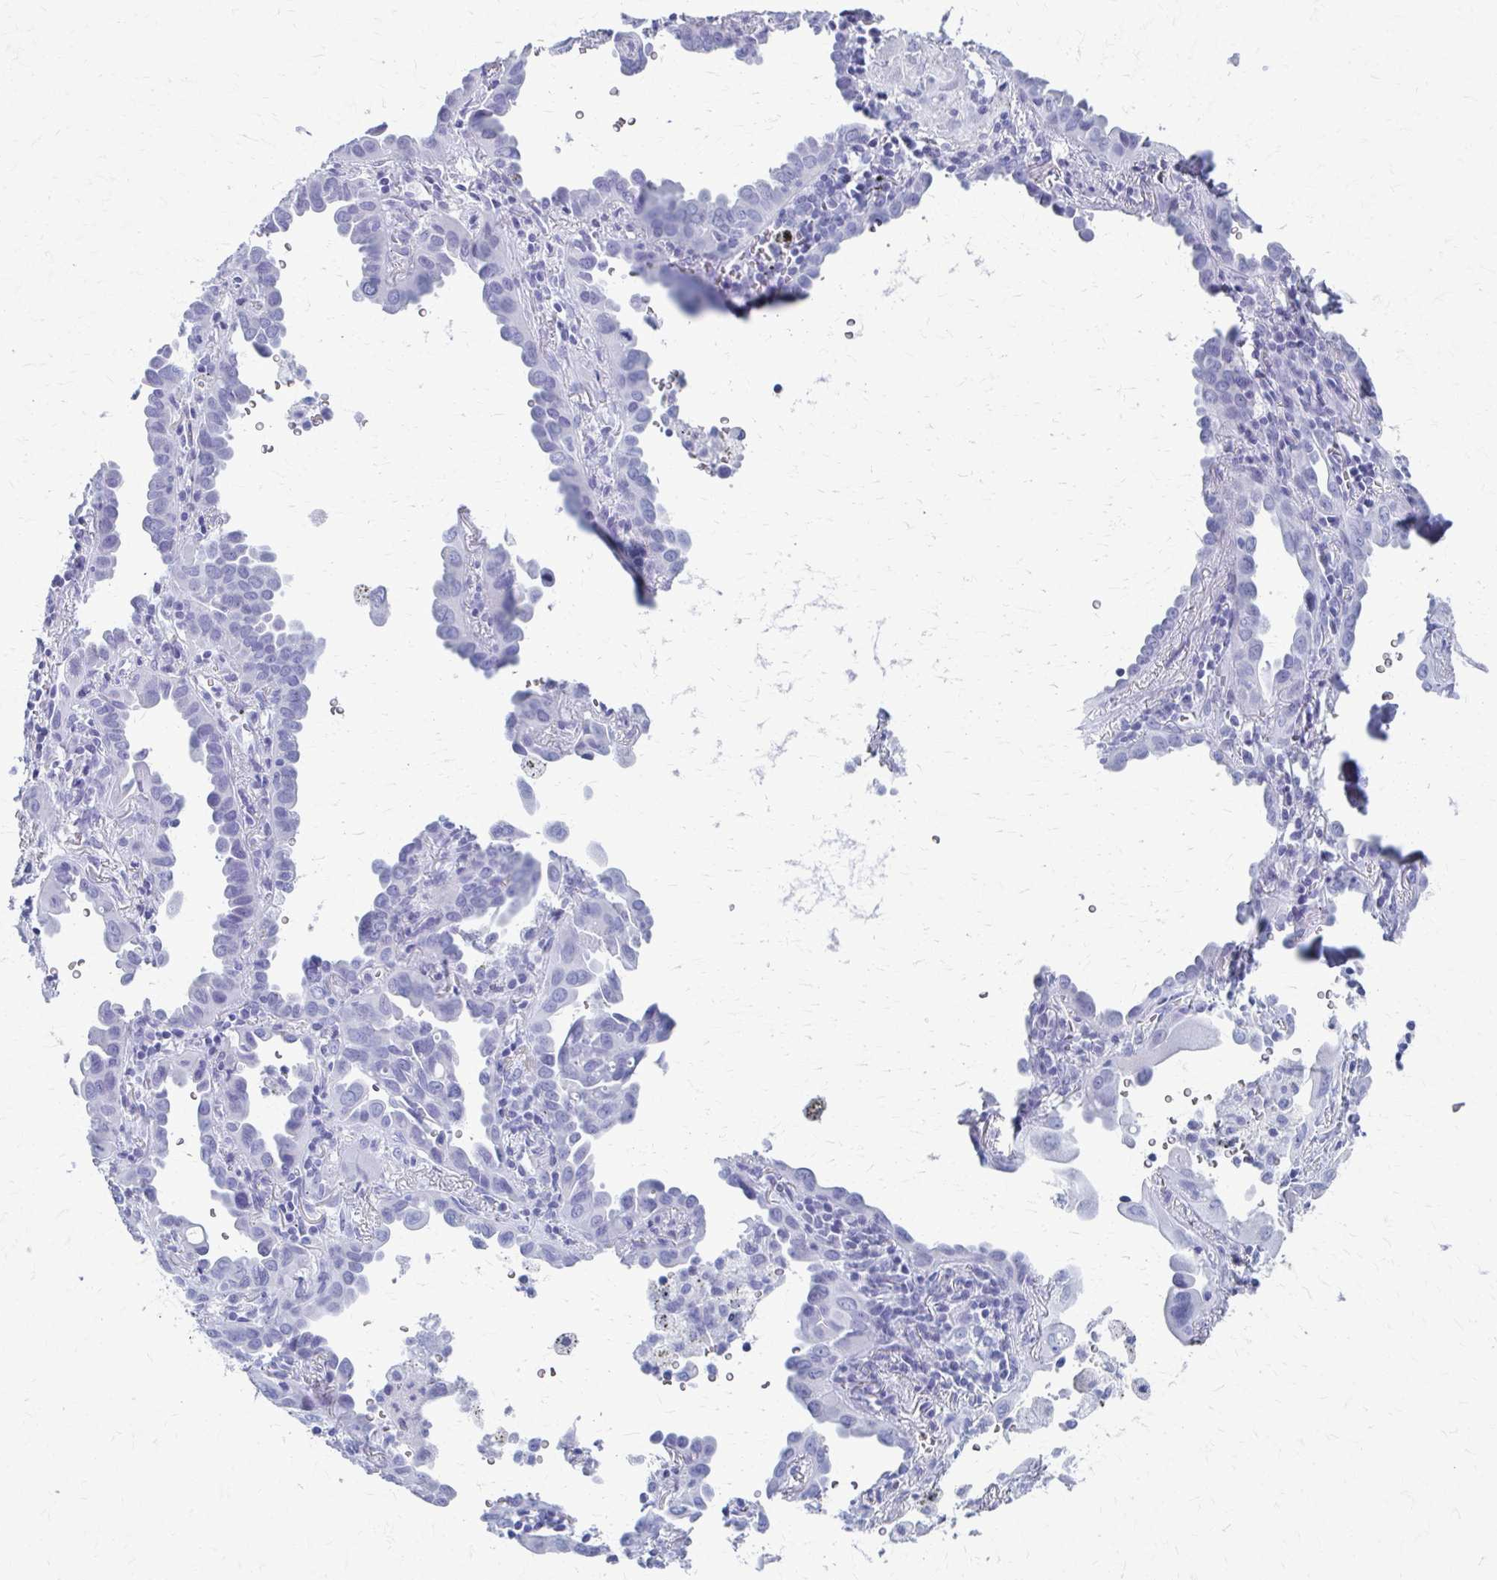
{"staining": {"intensity": "negative", "quantity": "none", "location": "none"}, "tissue": "lung cancer", "cell_type": "Tumor cells", "image_type": "cancer", "snomed": [{"axis": "morphology", "description": "Adenocarcinoma, NOS"}, {"axis": "topography", "description": "Lung"}], "caption": "Immunohistochemistry (IHC) of lung adenocarcinoma shows no positivity in tumor cells. (DAB immunohistochemistry (IHC) visualized using brightfield microscopy, high magnification).", "gene": "CELF5", "patient": {"sex": "male", "age": 68}}